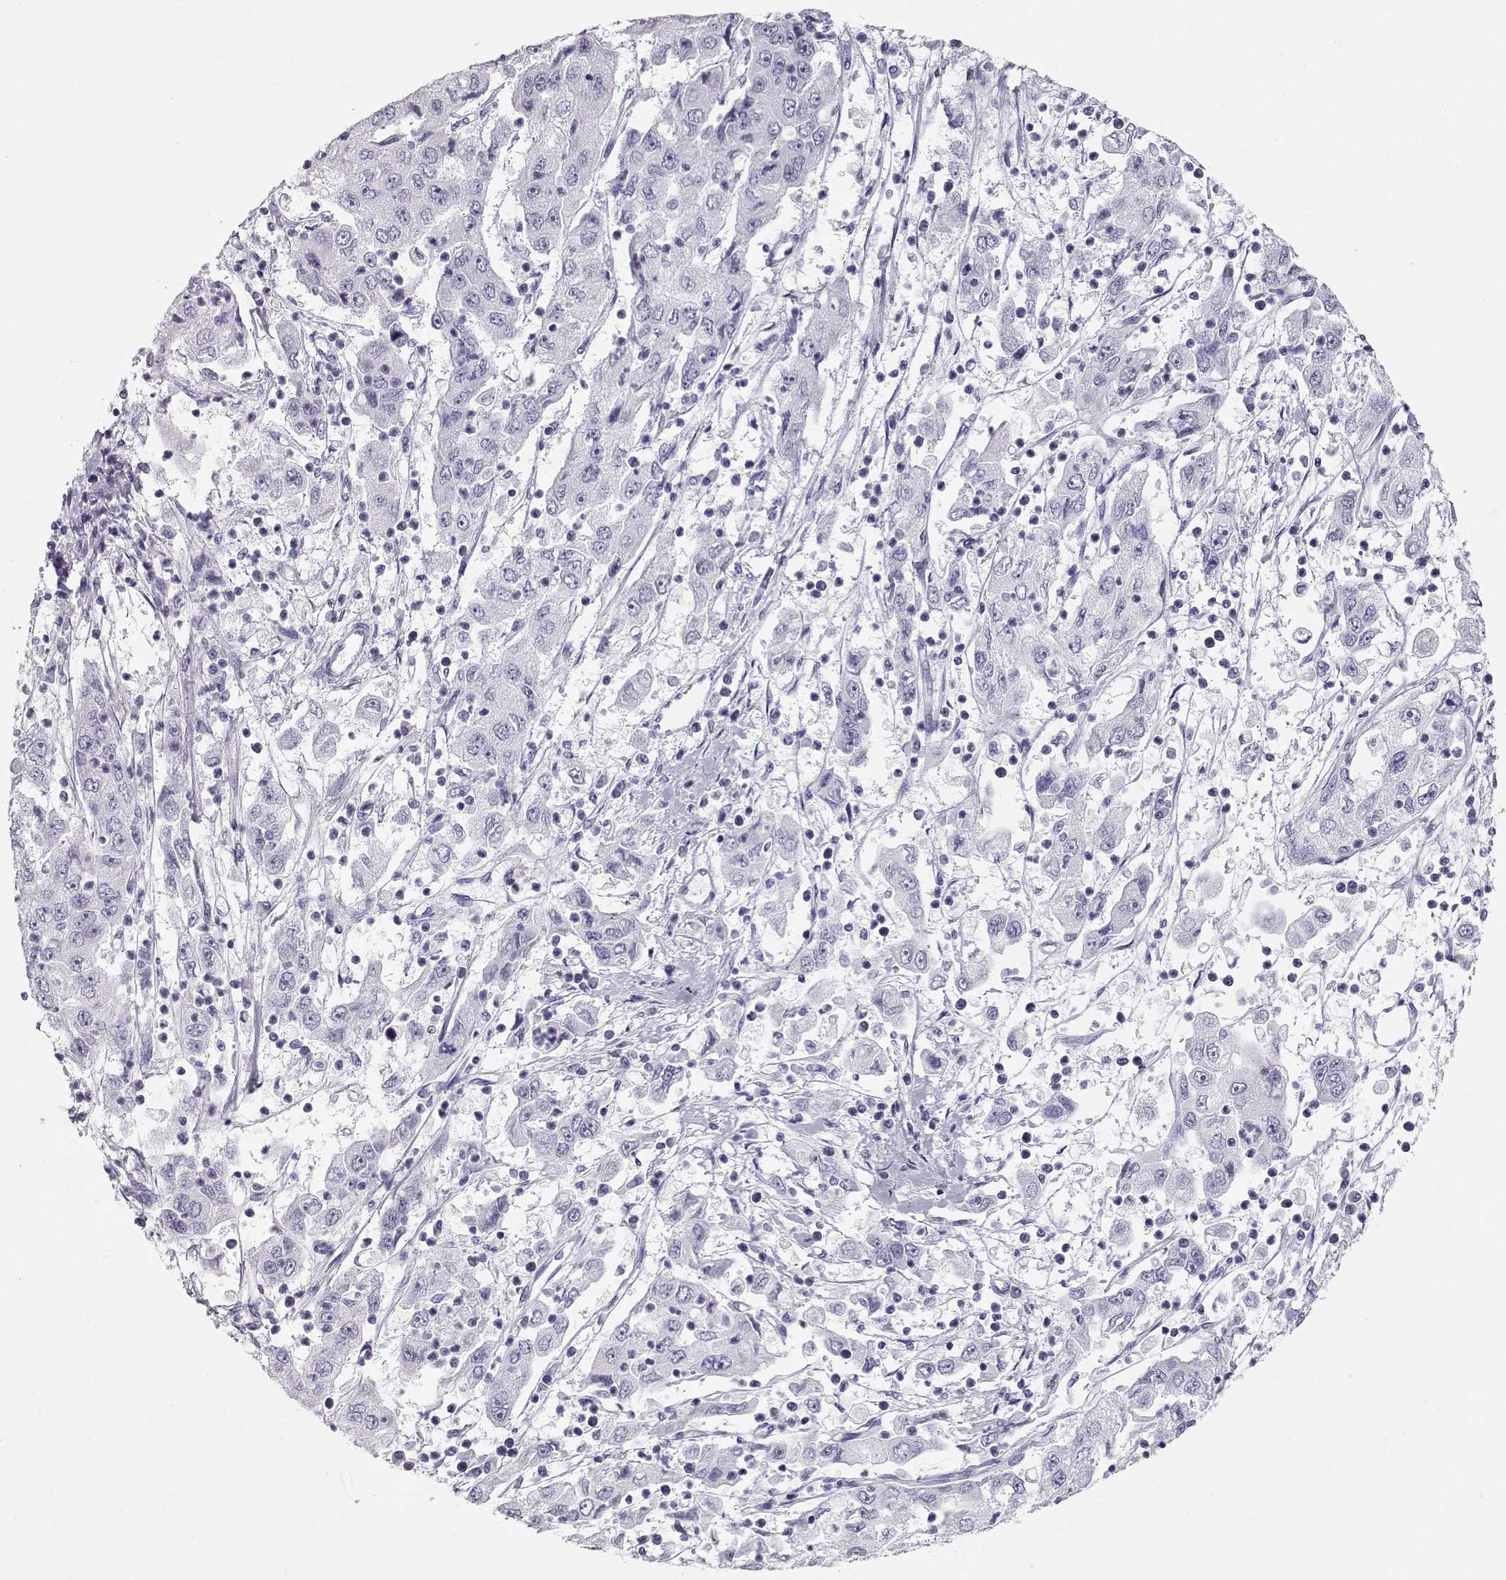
{"staining": {"intensity": "negative", "quantity": "none", "location": "none"}, "tissue": "cervical cancer", "cell_type": "Tumor cells", "image_type": "cancer", "snomed": [{"axis": "morphology", "description": "Squamous cell carcinoma, NOS"}, {"axis": "topography", "description": "Cervix"}], "caption": "Image shows no protein staining in tumor cells of cervical squamous cell carcinoma tissue. (DAB (3,3'-diaminobenzidine) immunohistochemistry with hematoxylin counter stain).", "gene": "MAGEC1", "patient": {"sex": "female", "age": 36}}